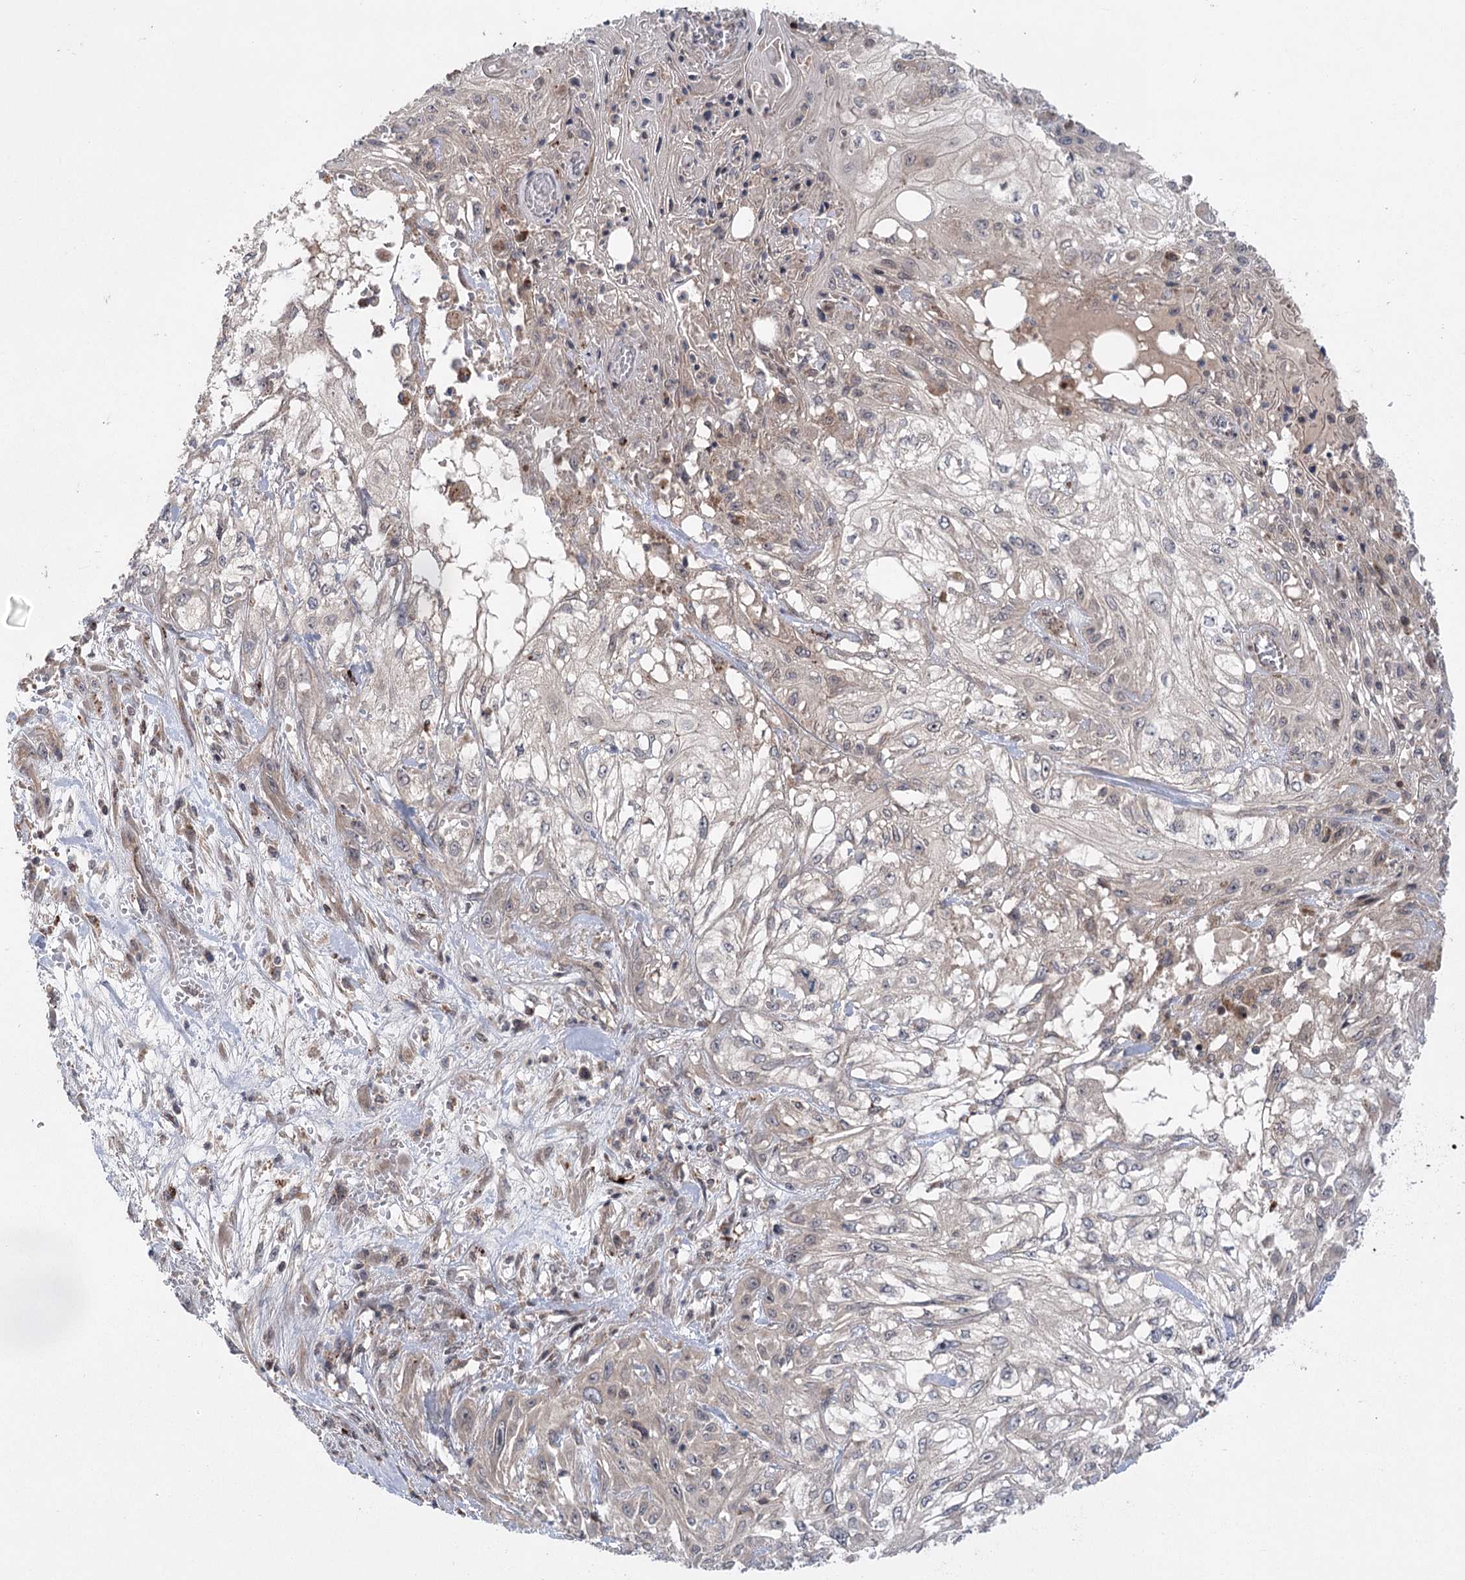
{"staining": {"intensity": "weak", "quantity": "<25%", "location": "cytoplasmic/membranous"}, "tissue": "skin cancer", "cell_type": "Tumor cells", "image_type": "cancer", "snomed": [{"axis": "morphology", "description": "Squamous cell carcinoma, NOS"}, {"axis": "morphology", "description": "Squamous cell carcinoma, metastatic, NOS"}, {"axis": "topography", "description": "Skin"}, {"axis": "topography", "description": "Lymph node"}], "caption": "Tumor cells are negative for brown protein staining in skin cancer (squamous cell carcinoma).", "gene": "METTL24", "patient": {"sex": "male", "age": 75}}